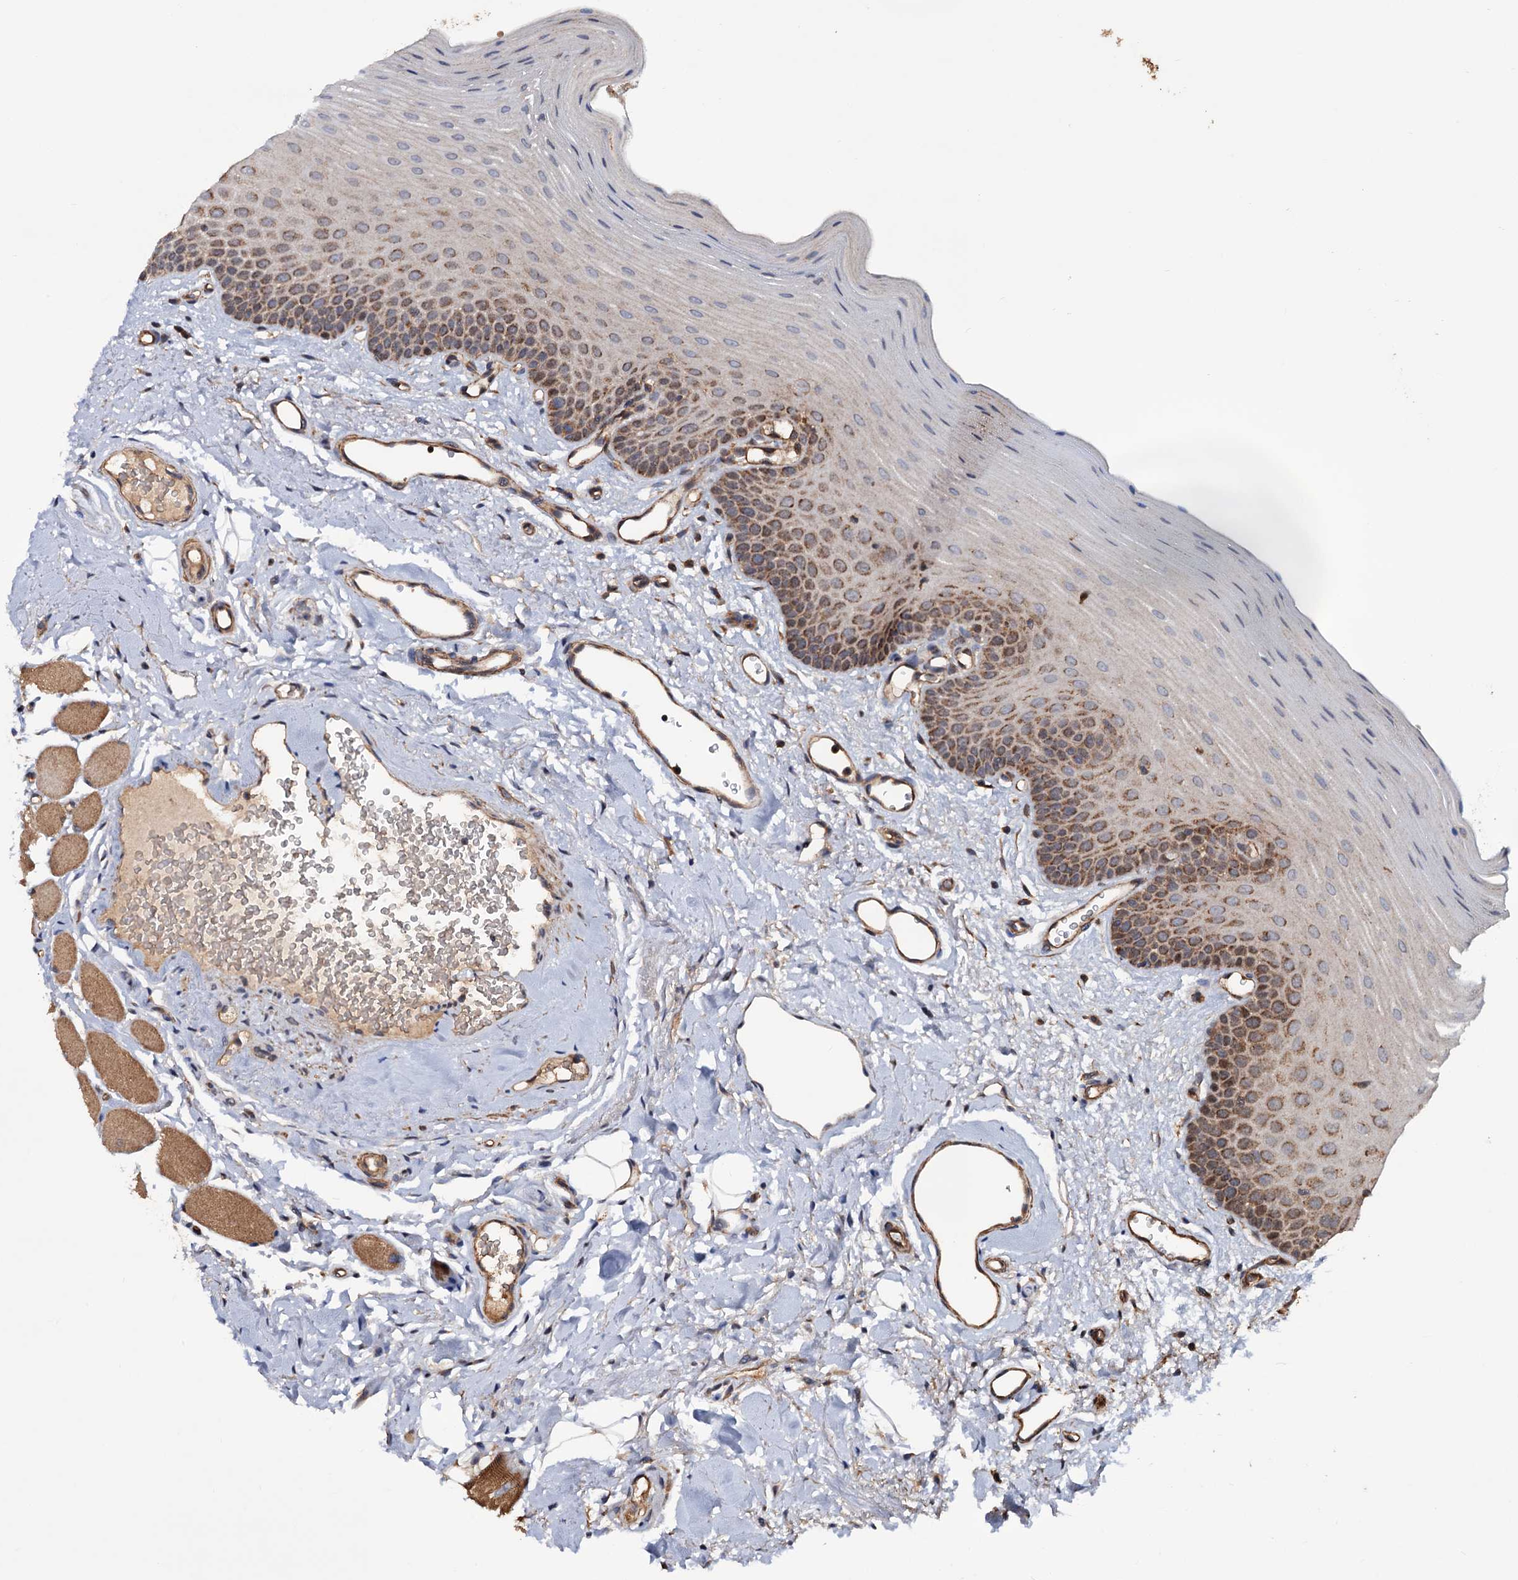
{"staining": {"intensity": "strong", "quantity": "25%-75%", "location": "cytoplasmic/membranous"}, "tissue": "oral mucosa", "cell_type": "Squamous epithelial cells", "image_type": "normal", "snomed": [{"axis": "morphology", "description": "Normal tissue, NOS"}, {"axis": "topography", "description": "Oral tissue"}], "caption": "Squamous epithelial cells reveal high levels of strong cytoplasmic/membranous expression in about 25%-75% of cells in benign oral mucosa.", "gene": "MRPL42", "patient": {"sex": "male", "age": 68}}